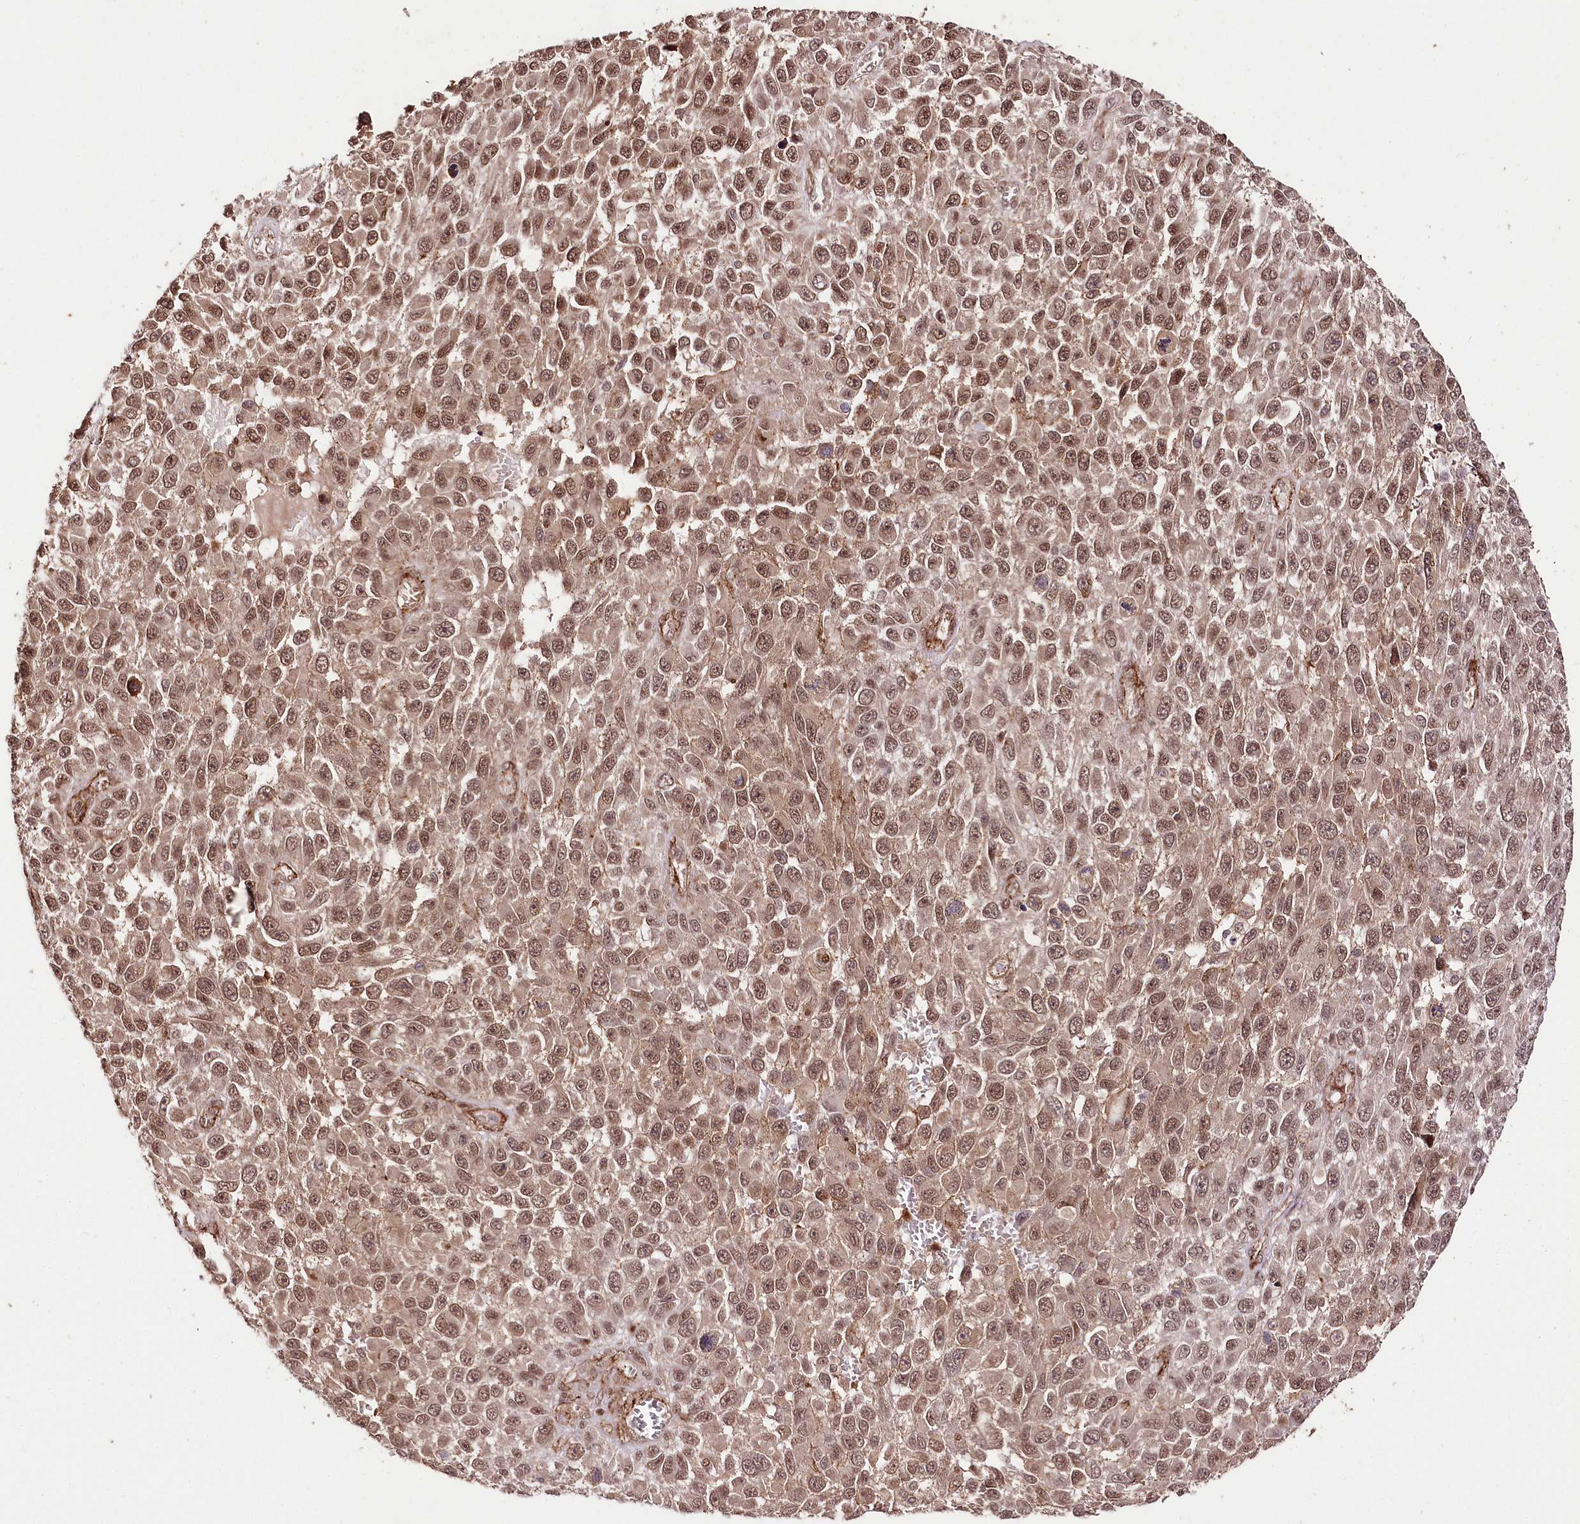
{"staining": {"intensity": "moderate", "quantity": ">75%", "location": "cytoplasmic/membranous,nuclear"}, "tissue": "melanoma", "cell_type": "Tumor cells", "image_type": "cancer", "snomed": [{"axis": "morphology", "description": "Normal tissue, NOS"}, {"axis": "morphology", "description": "Malignant melanoma, NOS"}, {"axis": "topography", "description": "Skin"}], "caption": "Tumor cells exhibit medium levels of moderate cytoplasmic/membranous and nuclear positivity in about >75% of cells in malignant melanoma.", "gene": "PHLDB1", "patient": {"sex": "female", "age": 96}}